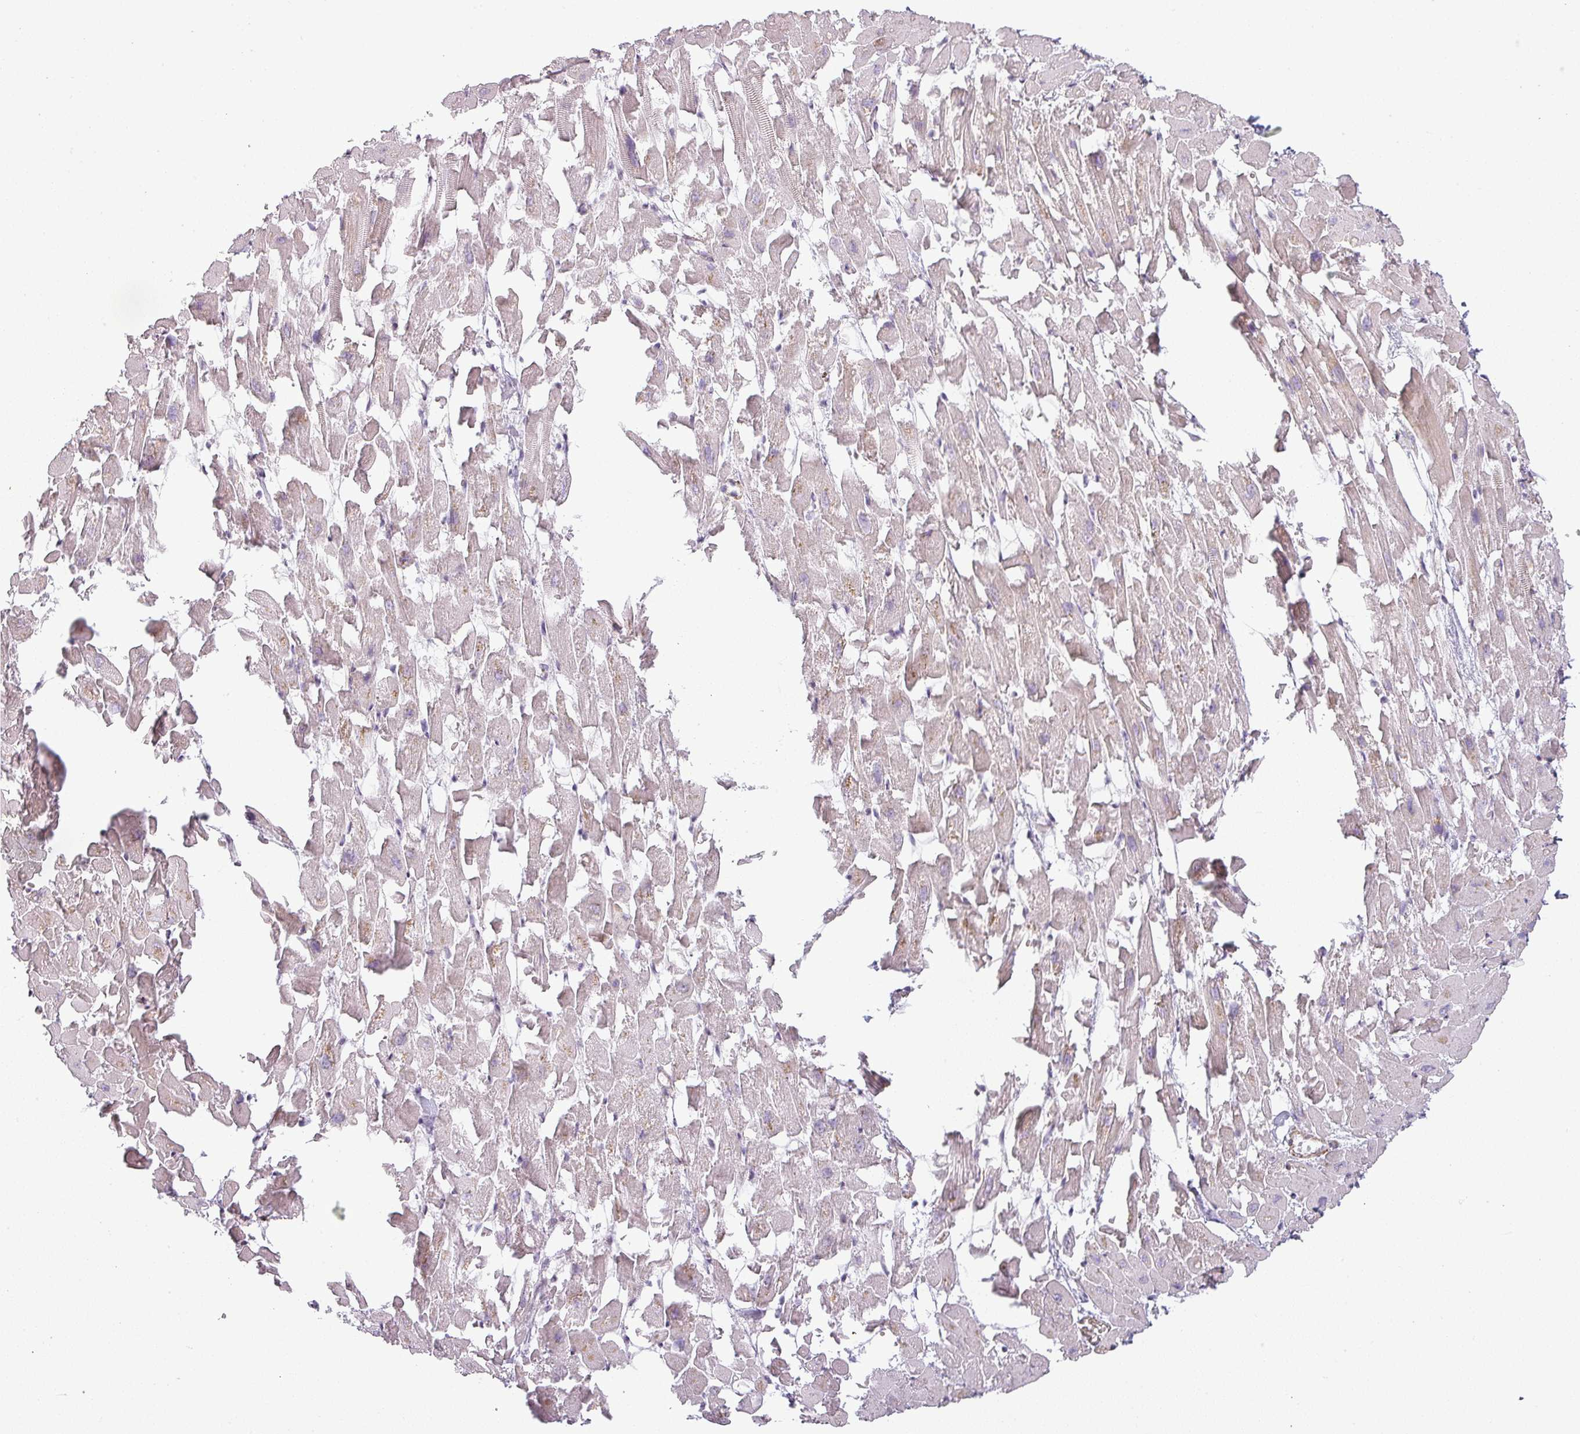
{"staining": {"intensity": "weak", "quantity": "25%-75%", "location": "cytoplasmic/membranous"}, "tissue": "heart muscle", "cell_type": "Cardiomyocytes", "image_type": "normal", "snomed": [{"axis": "morphology", "description": "Normal tissue, NOS"}, {"axis": "topography", "description": "Heart"}], "caption": "Immunohistochemical staining of normal heart muscle displays low levels of weak cytoplasmic/membranous staining in about 25%-75% of cardiomyocytes. Using DAB (brown) and hematoxylin (blue) stains, captured at high magnification using brightfield microscopy.", "gene": "CCDC144A", "patient": {"sex": "female", "age": 64}}